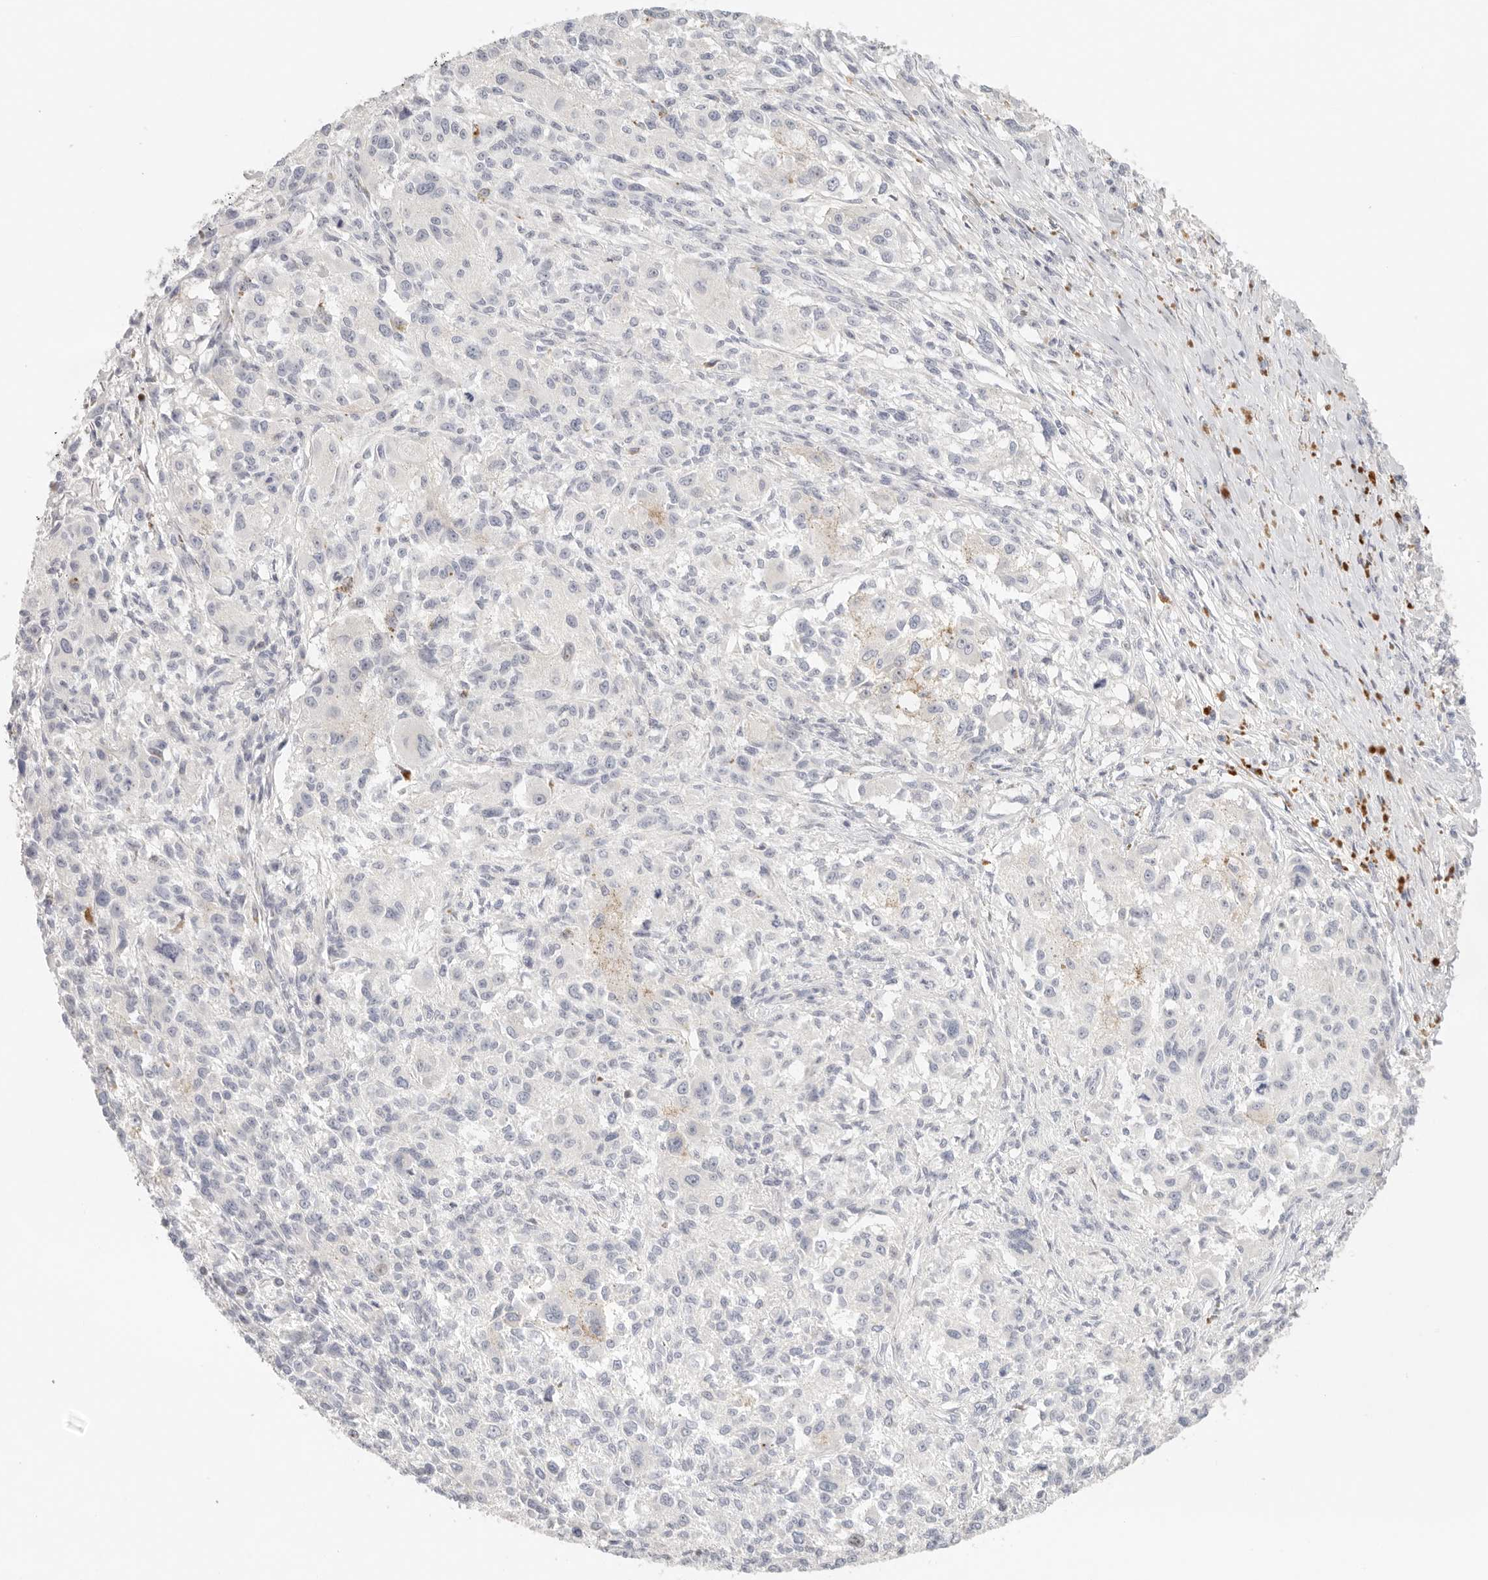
{"staining": {"intensity": "negative", "quantity": "none", "location": "none"}, "tissue": "melanoma", "cell_type": "Tumor cells", "image_type": "cancer", "snomed": [{"axis": "morphology", "description": "Necrosis, NOS"}, {"axis": "morphology", "description": "Malignant melanoma, NOS"}, {"axis": "topography", "description": "Skin"}], "caption": "High power microscopy micrograph of an immunohistochemistry (IHC) histopathology image of melanoma, revealing no significant expression in tumor cells.", "gene": "CEP120", "patient": {"sex": "female", "age": 87}}